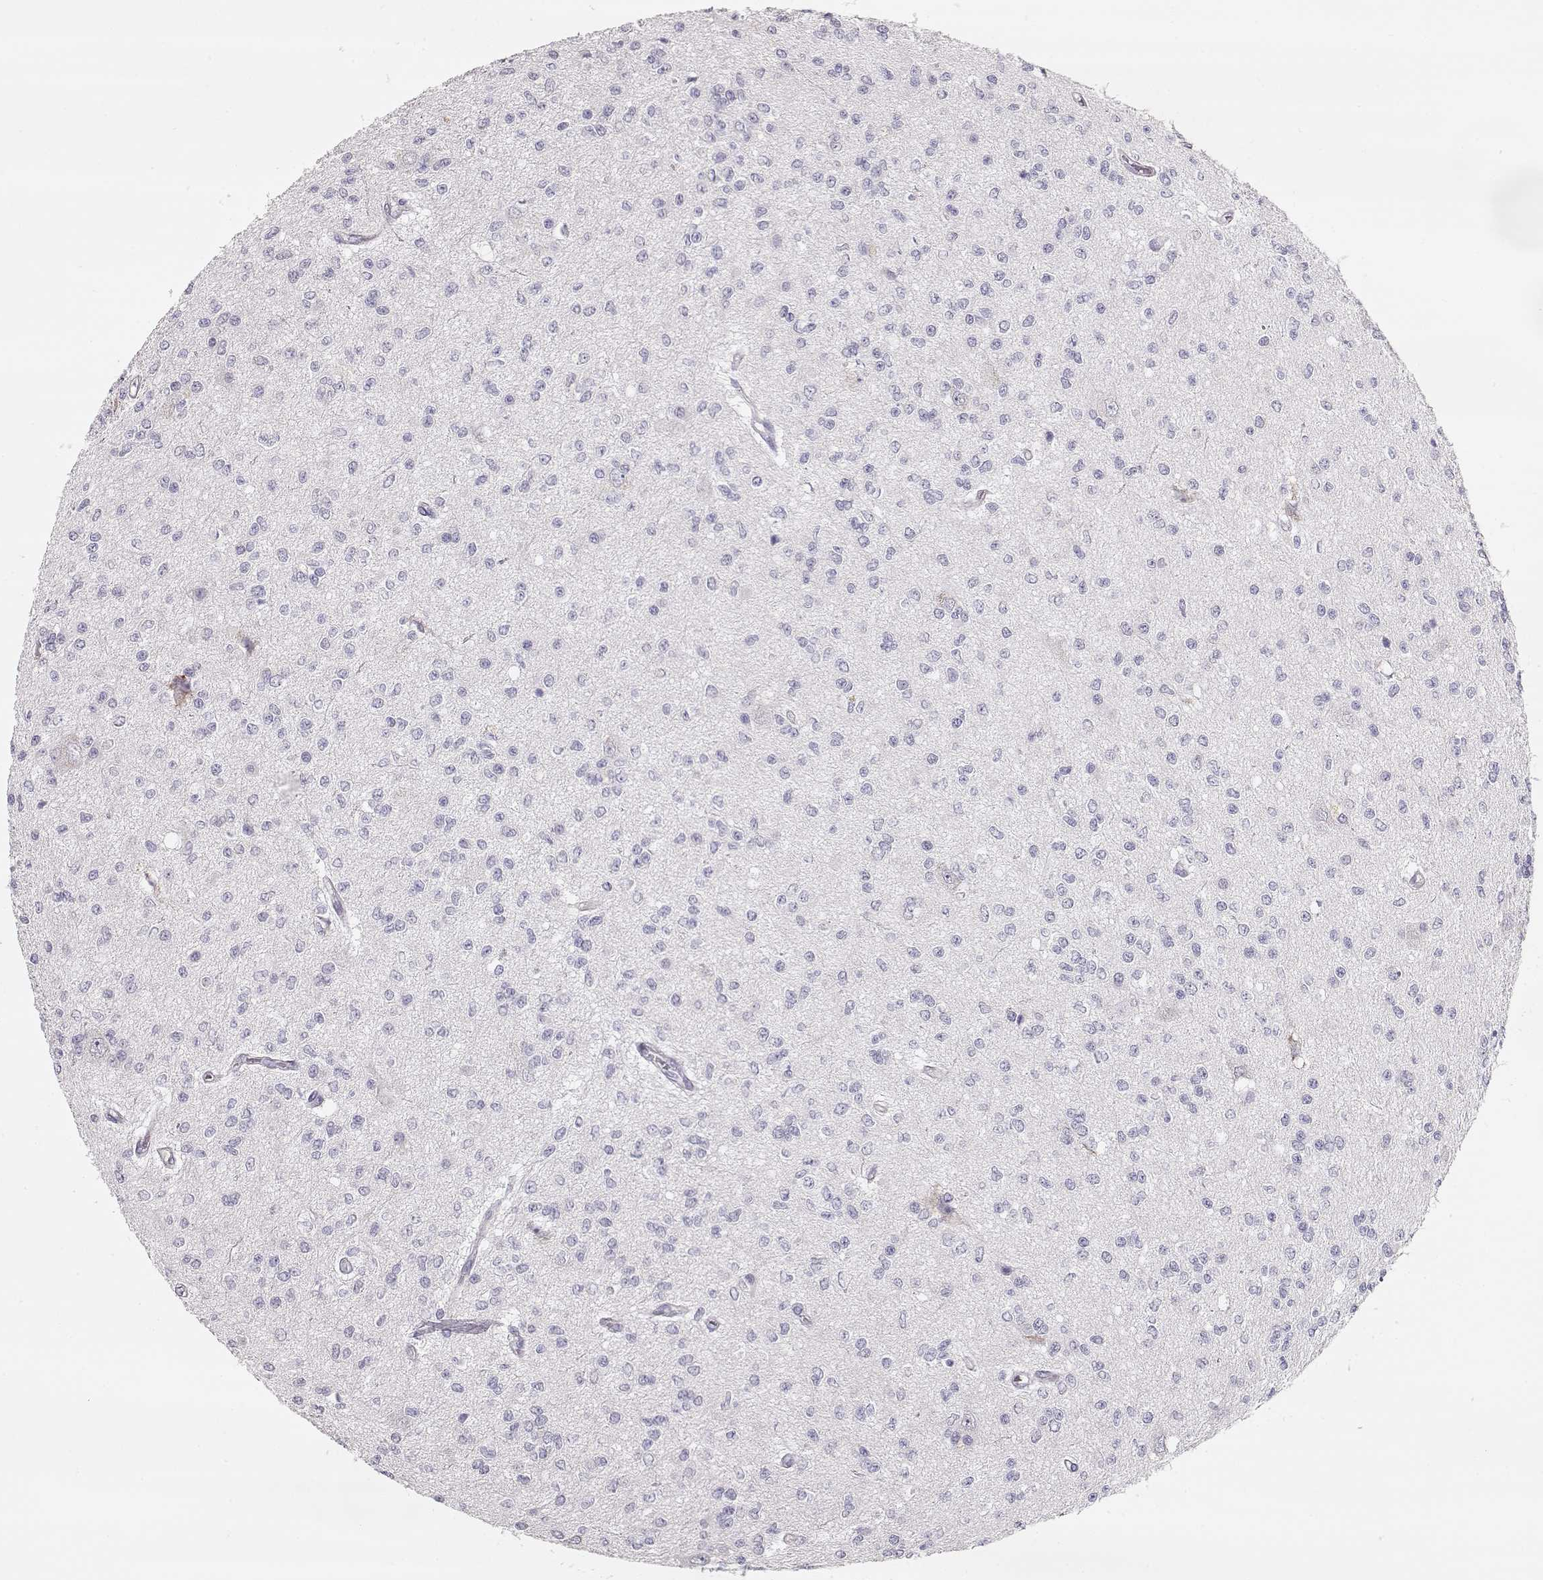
{"staining": {"intensity": "negative", "quantity": "none", "location": "none"}, "tissue": "glioma", "cell_type": "Tumor cells", "image_type": "cancer", "snomed": [{"axis": "morphology", "description": "Glioma, malignant, Low grade"}, {"axis": "topography", "description": "Brain"}], "caption": "There is no significant staining in tumor cells of glioma.", "gene": "GLIPR1L2", "patient": {"sex": "male", "age": 67}}